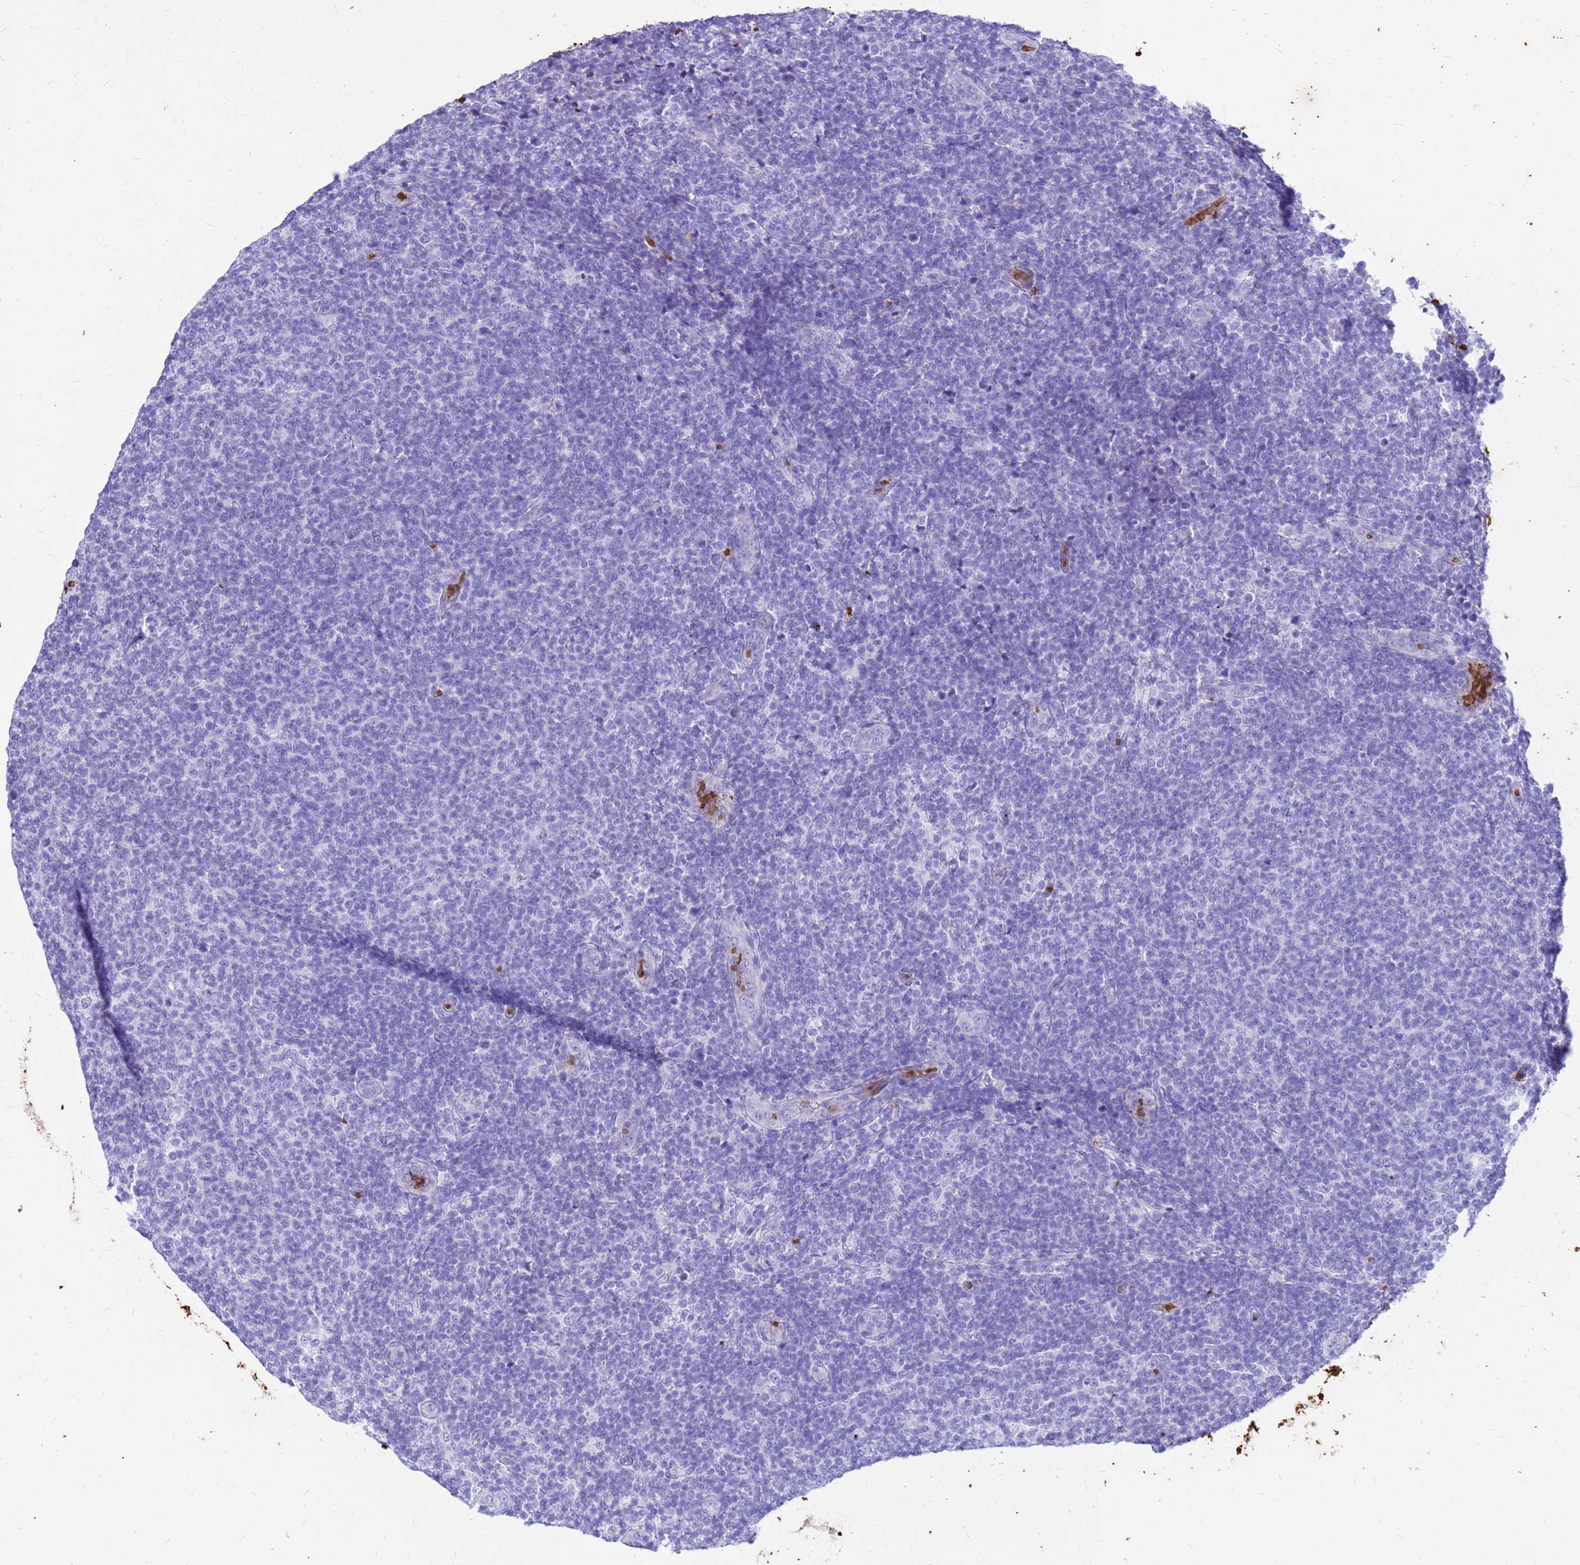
{"staining": {"intensity": "negative", "quantity": "none", "location": "none"}, "tissue": "lymphoma", "cell_type": "Tumor cells", "image_type": "cancer", "snomed": [{"axis": "morphology", "description": "Malignant lymphoma, non-Hodgkin's type, Low grade"}, {"axis": "topography", "description": "Lymph node"}], "caption": "High power microscopy histopathology image of an immunohistochemistry (IHC) image of malignant lymphoma, non-Hodgkin's type (low-grade), revealing no significant staining in tumor cells.", "gene": "HBA2", "patient": {"sex": "male", "age": 66}}